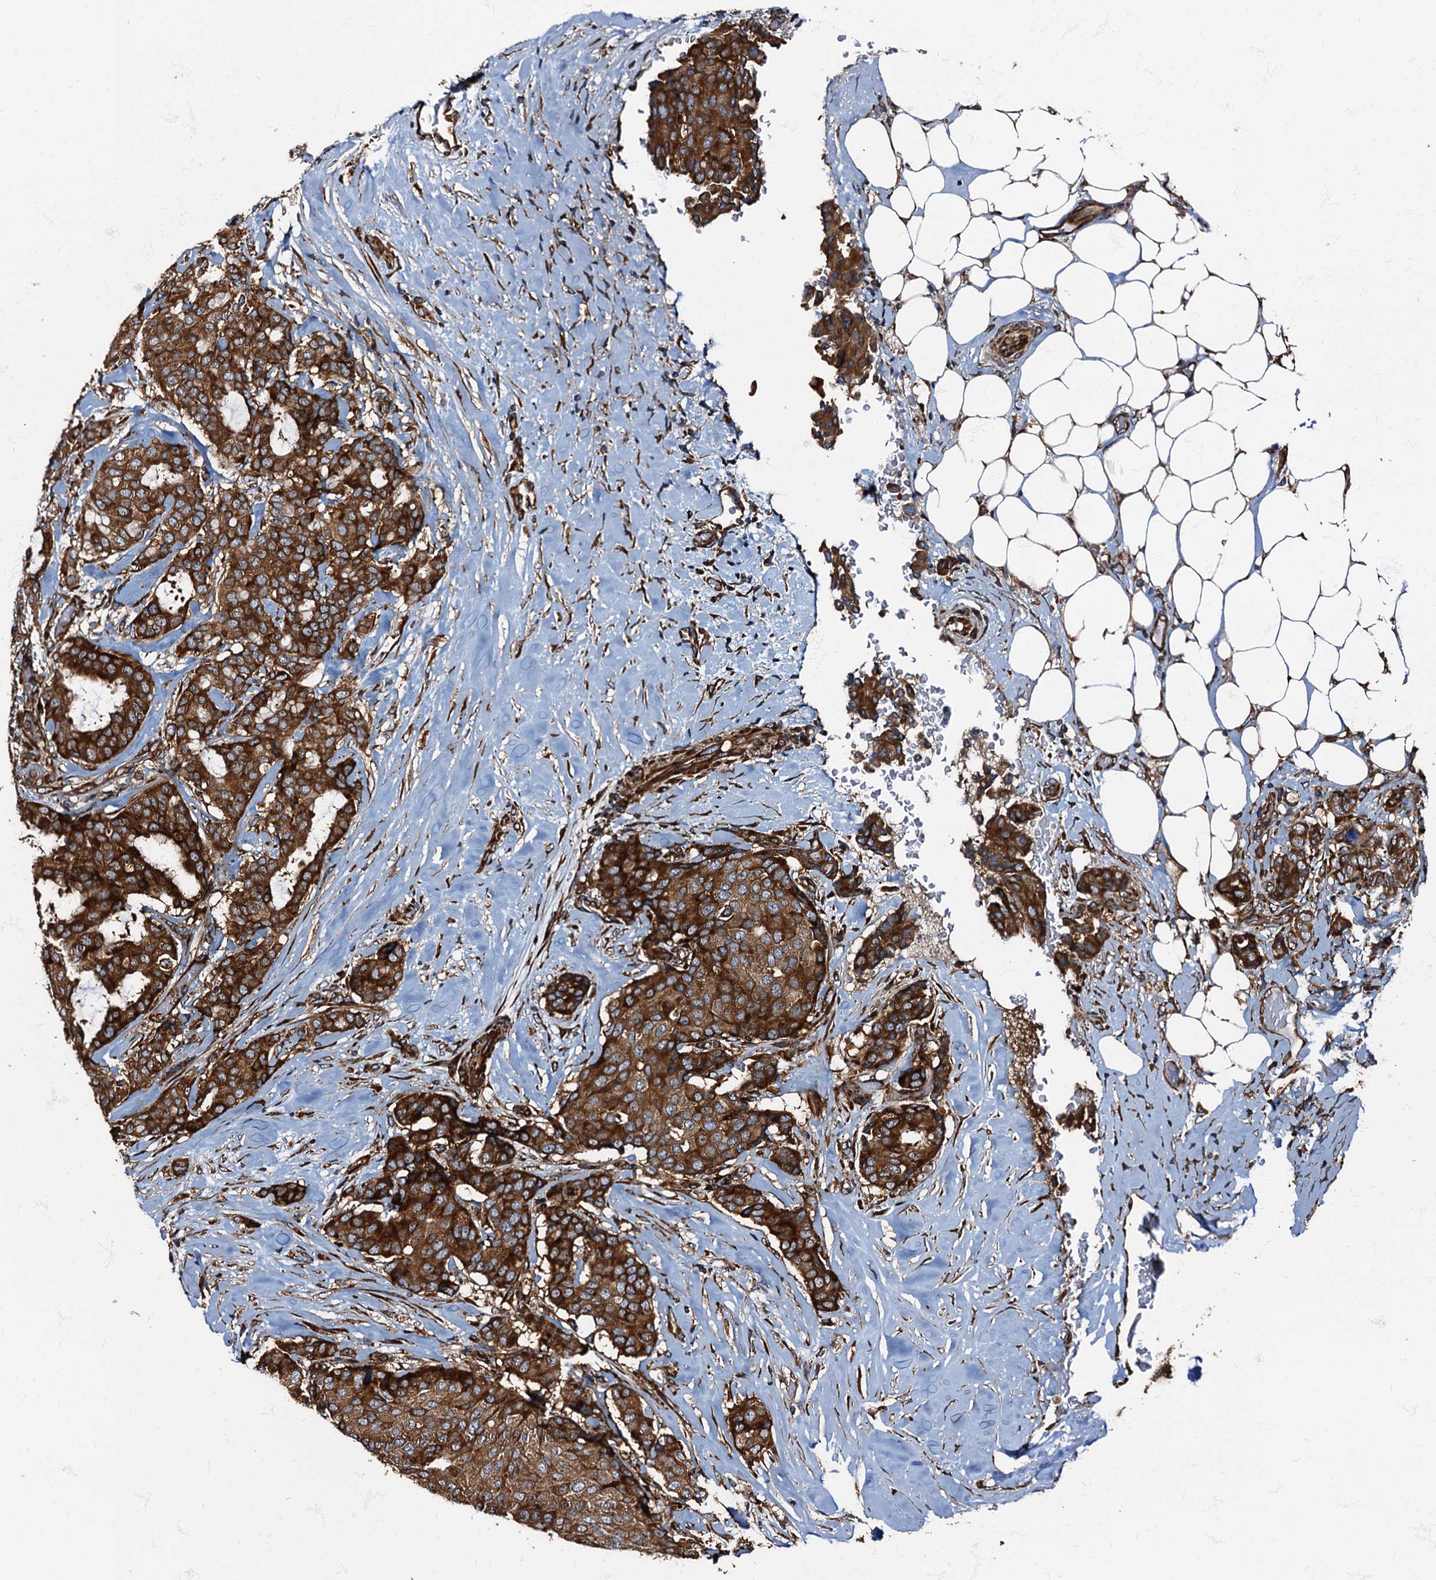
{"staining": {"intensity": "strong", "quantity": ">75%", "location": "cytoplasmic/membranous"}, "tissue": "breast cancer", "cell_type": "Tumor cells", "image_type": "cancer", "snomed": [{"axis": "morphology", "description": "Duct carcinoma"}, {"axis": "topography", "description": "Breast"}], "caption": "An image of human invasive ductal carcinoma (breast) stained for a protein shows strong cytoplasmic/membranous brown staining in tumor cells.", "gene": "ATP2C1", "patient": {"sex": "female", "age": 75}}